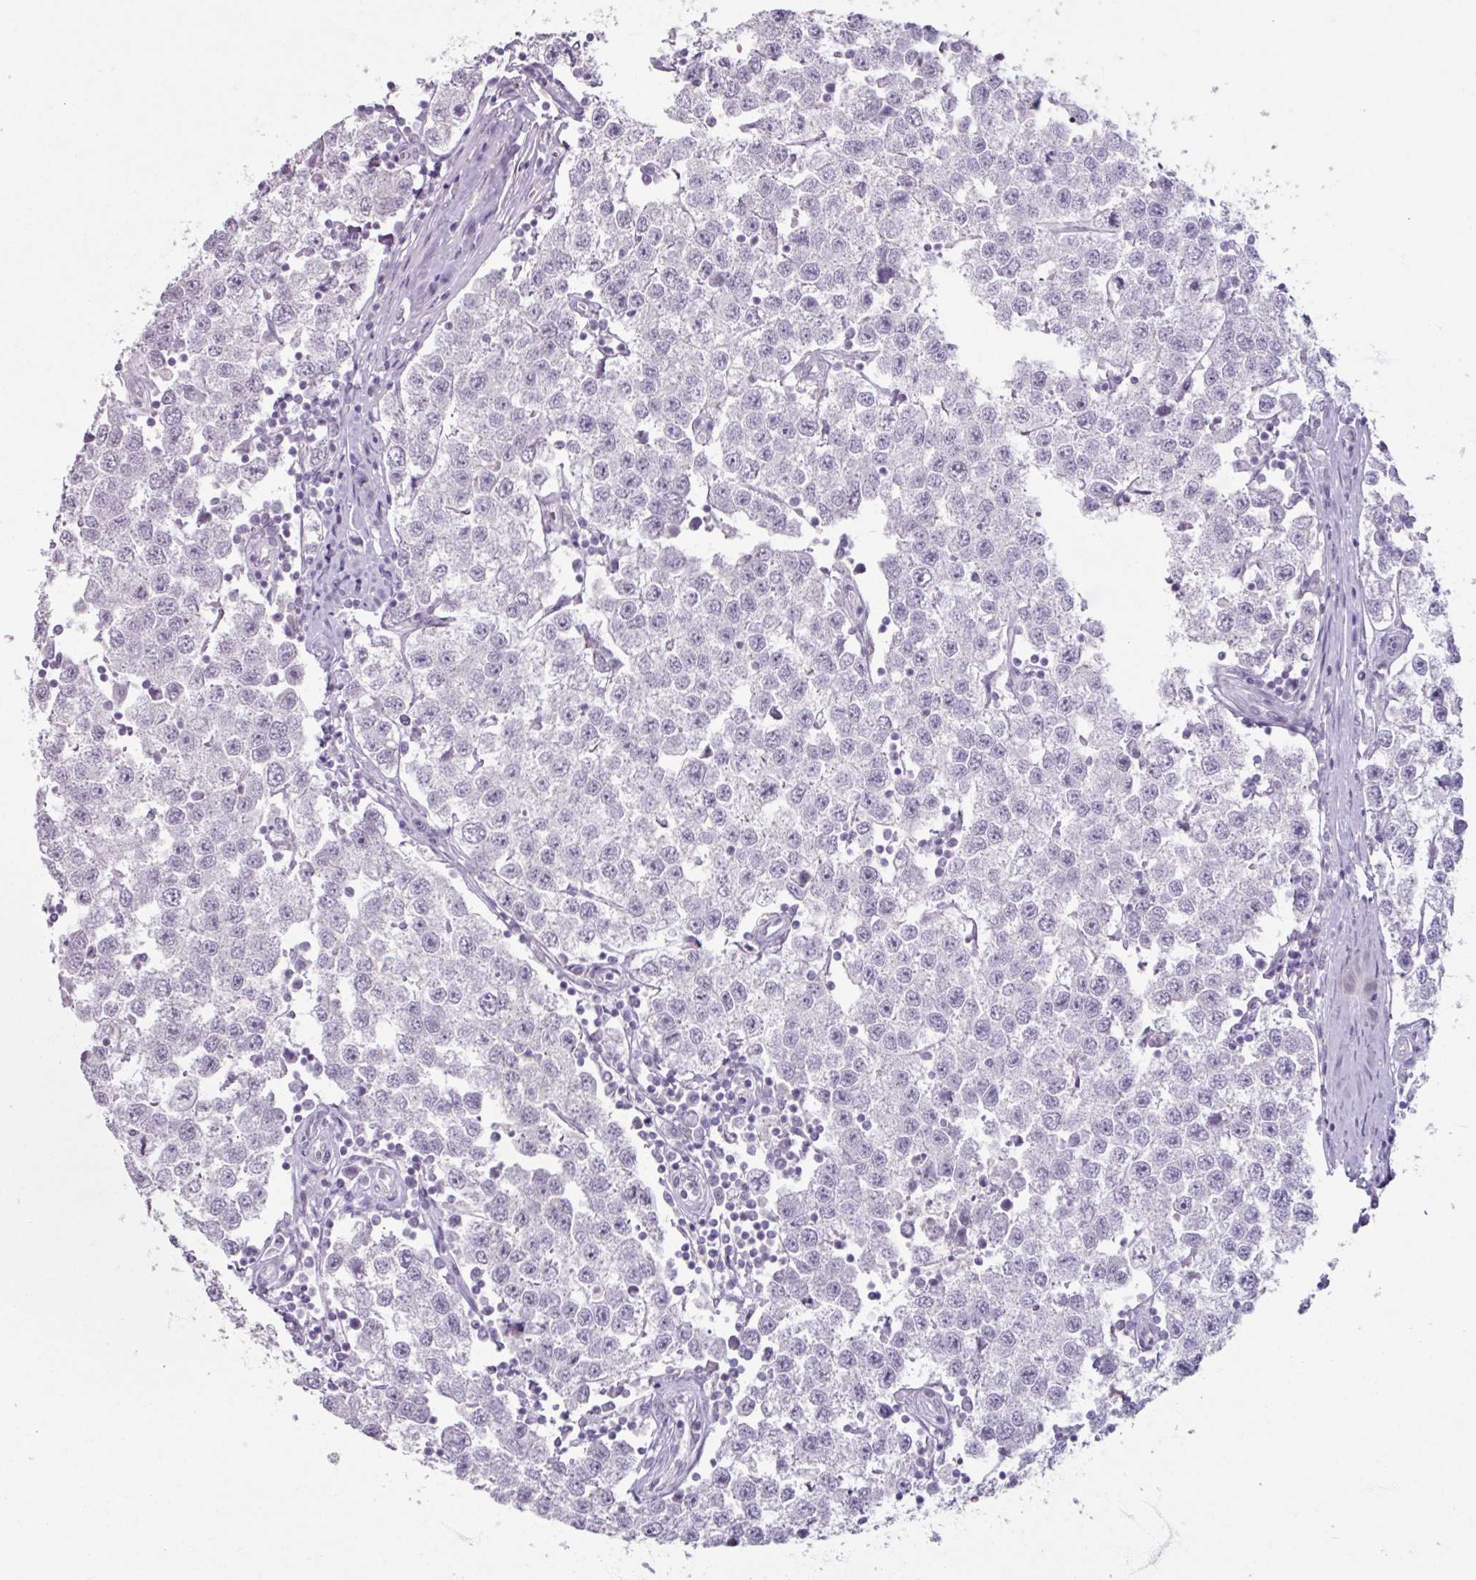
{"staining": {"intensity": "negative", "quantity": "none", "location": "none"}, "tissue": "testis cancer", "cell_type": "Tumor cells", "image_type": "cancer", "snomed": [{"axis": "morphology", "description": "Seminoma, NOS"}, {"axis": "topography", "description": "Testis"}], "caption": "Human seminoma (testis) stained for a protein using IHC reveals no expression in tumor cells.", "gene": "SLC27A5", "patient": {"sex": "male", "age": 34}}